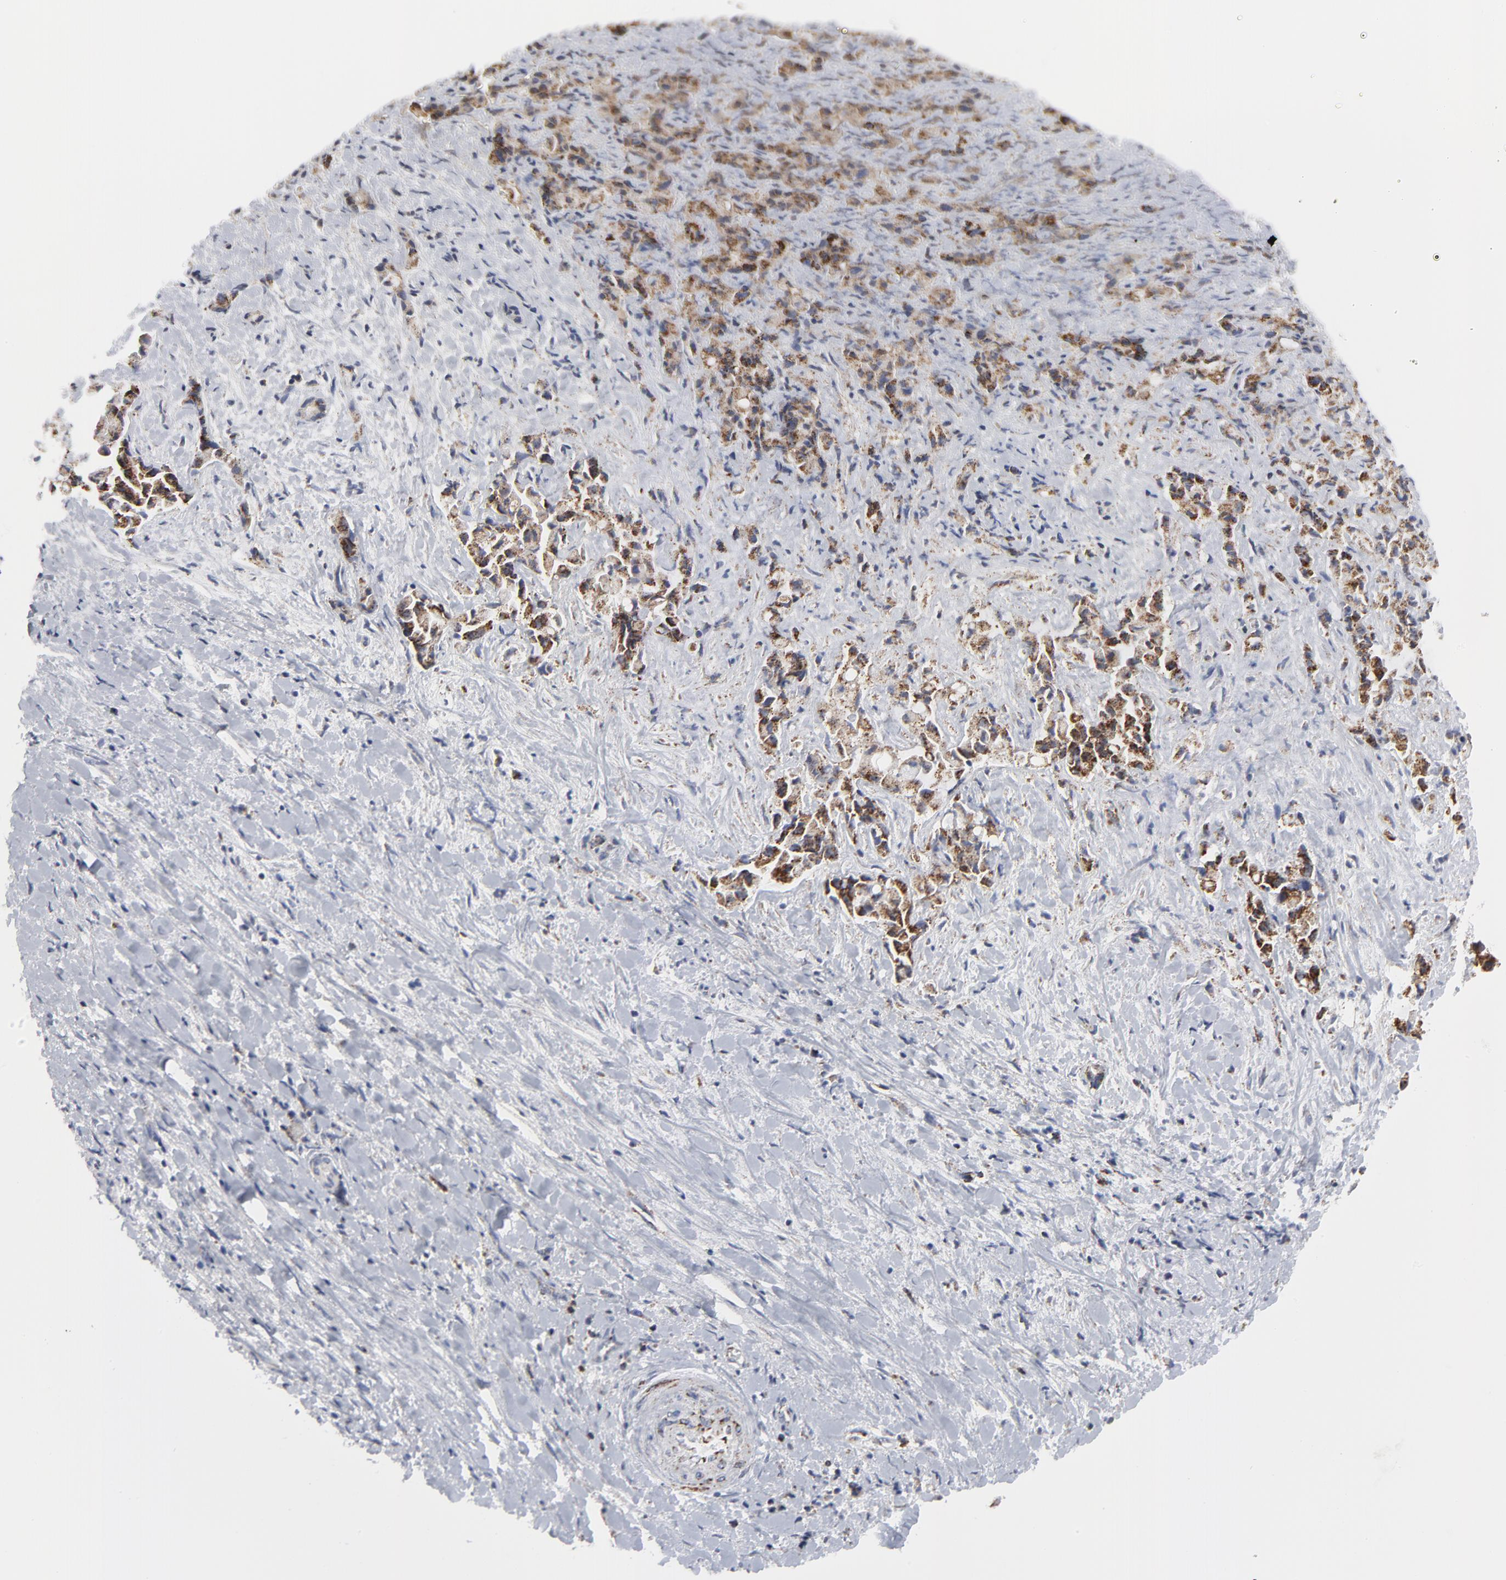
{"staining": {"intensity": "moderate", "quantity": ">75%", "location": "cytoplasmic/membranous"}, "tissue": "liver cancer", "cell_type": "Tumor cells", "image_type": "cancer", "snomed": [{"axis": "morphology", "description": "Cholangiocarcinoma"}, {"axis": "topography", "description": "Liver"}], "caption": "A brown stain shows moderate cytoplasmic/membranous staining of a protein in human cholangiocarcinoma (liver) tumor cells.", "gene": "TXNRD2", "patient": {"sex": "male", "age": 57}}